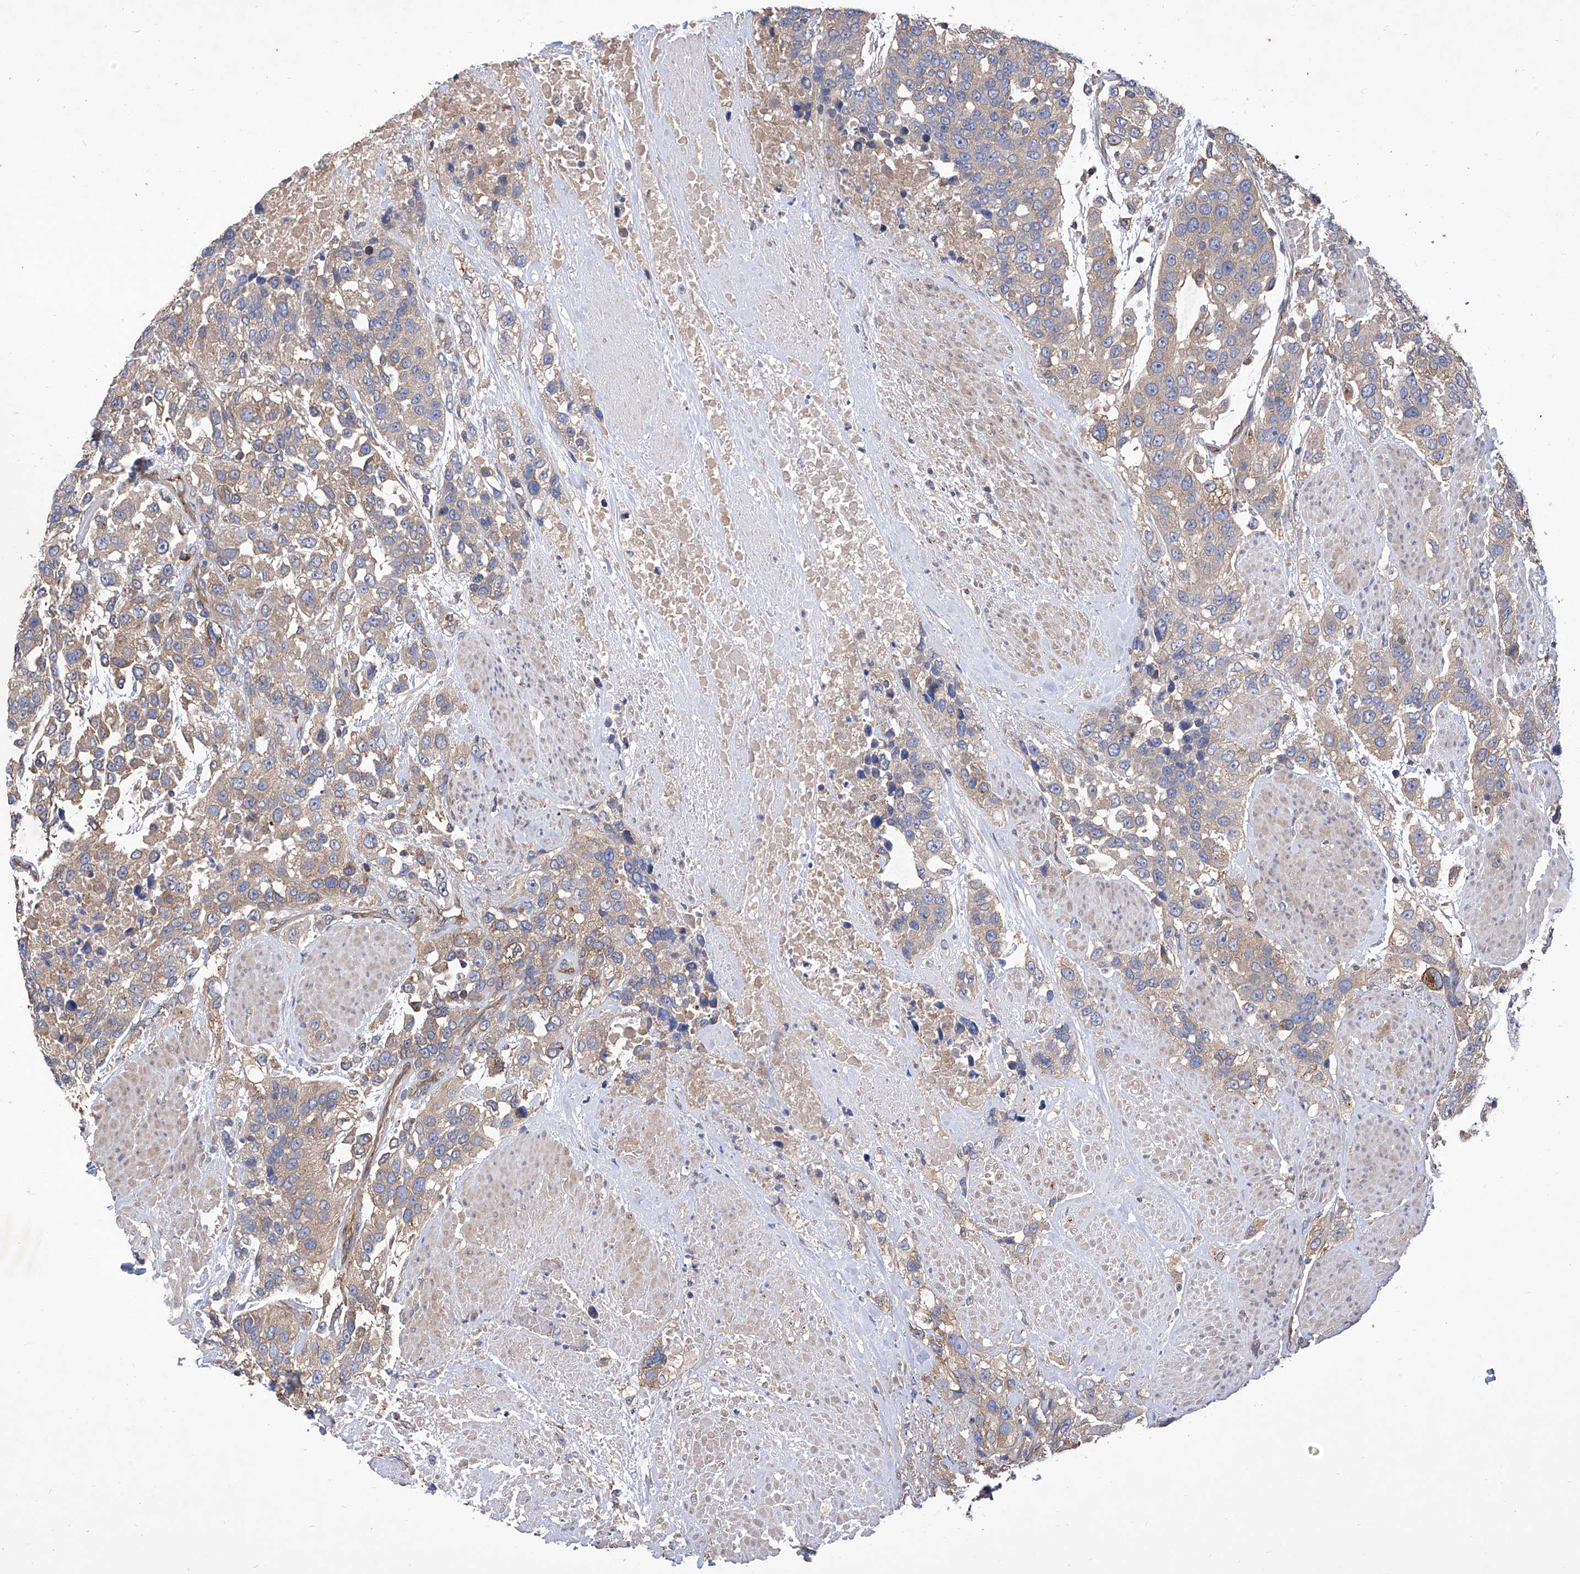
{"staining": {"intensity": "weak", "quantity": "25%-75%", "location": "cytoplasmic/membranous"}, "tissue": "urothelial cancer", "cell_type": "Tumor cells", "image_type": "cancer", "snomed": [{"axis": "morphology", "description": "Urothelial carcinoma, High grade"}, {"axis": "topography", "description": "Urinary bladder"}], "caption": "IHC of human urothelial cancer displays low levels of weak cytoplasmic/membranous positivity in about 25%-75% of tumor cells. (DAB (3,3'-diaminobenzidine) IHC, brown staining for protein, blue staining for nuclei).", "gene": "TJAP1", "patient": {"sex": "female", "age": 80}}